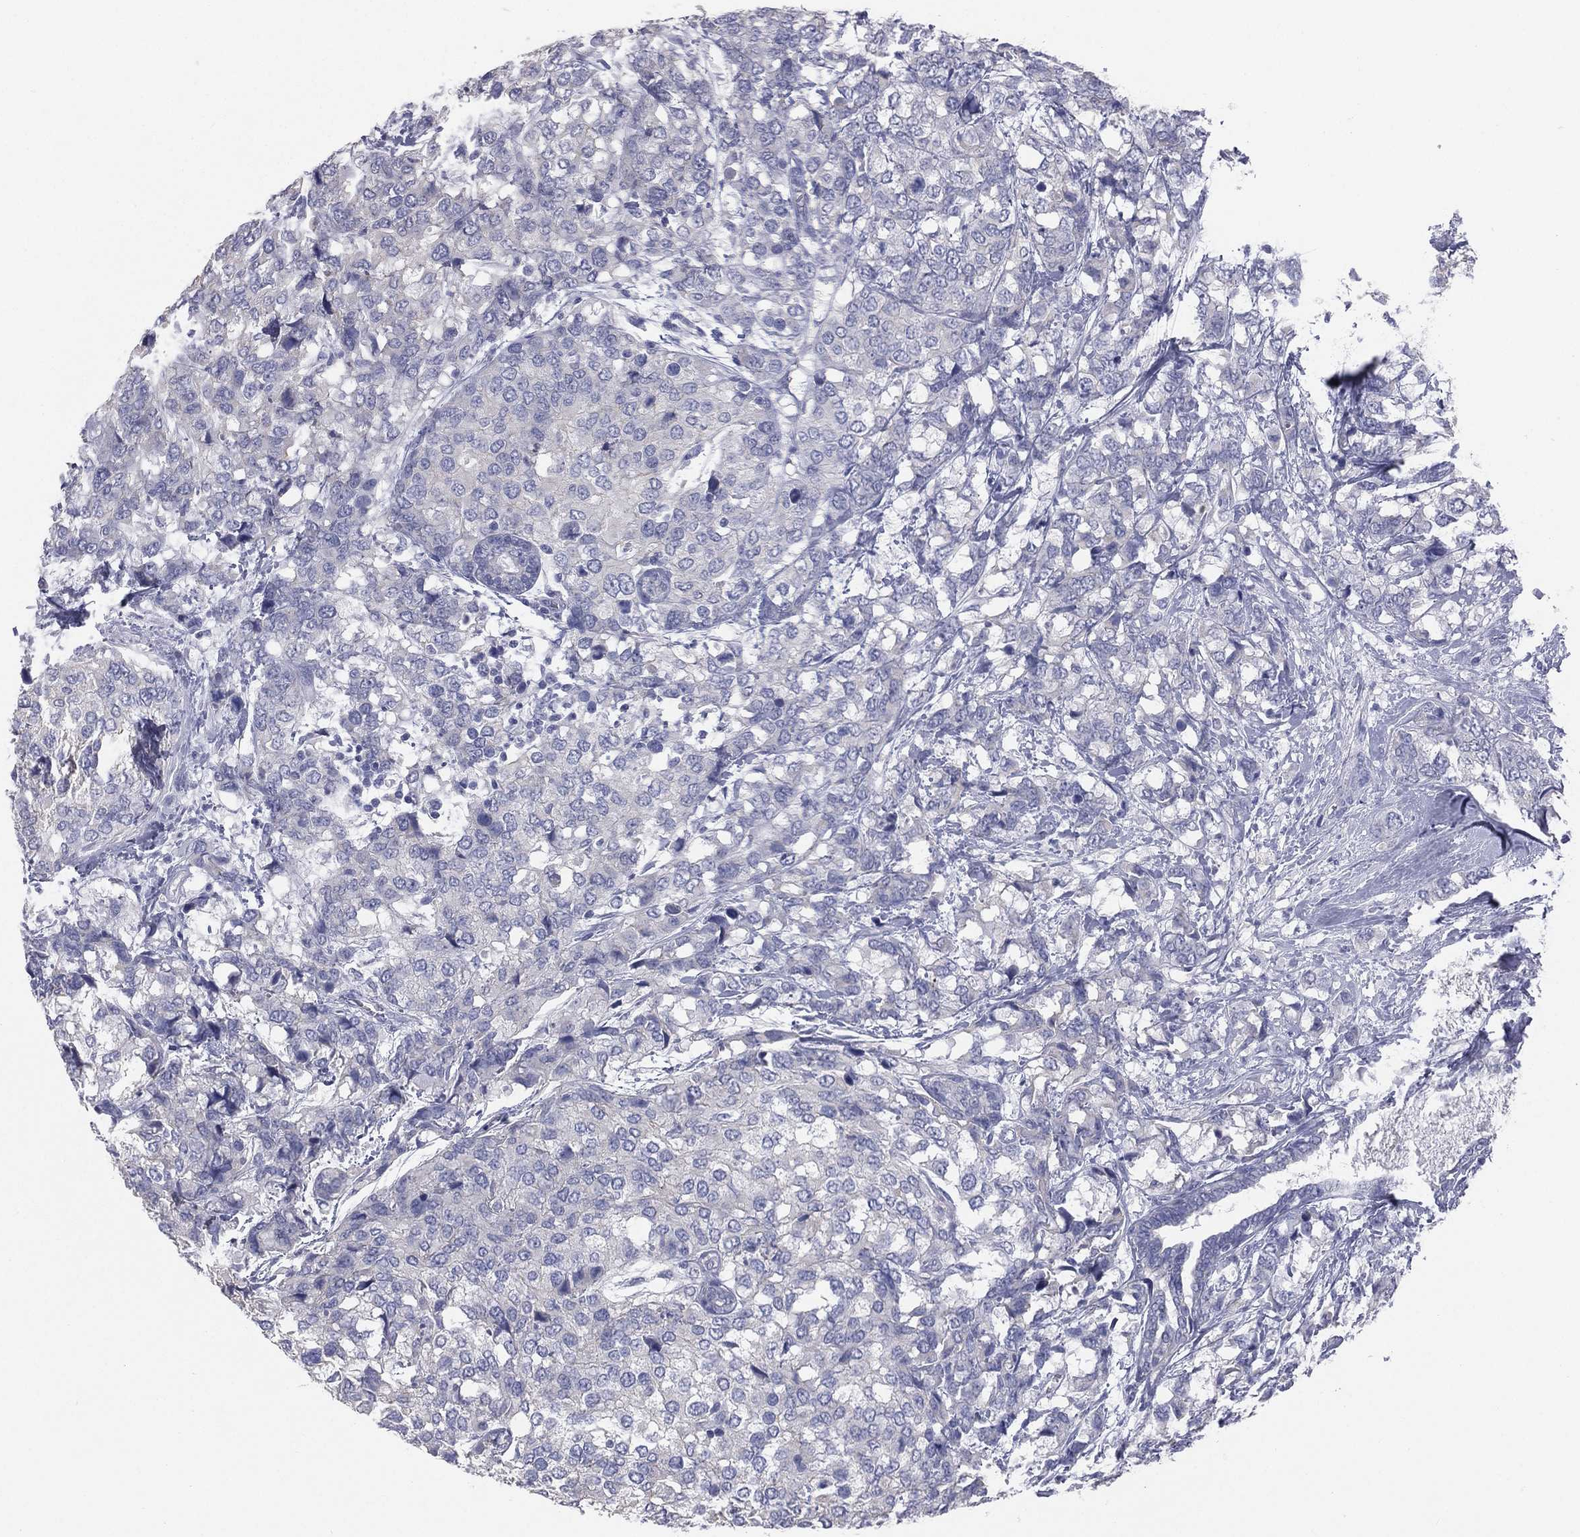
{"staining": {"intensity": "negative", "quantity": "none", "location": "none"}, "tissue": "breast cancer", "cell_type": "Tumor cells", "image_type": "cancer", "snomed": [{"axis": "morphology", "description": "Lobular carcinoma"}, {"axis": "topography", "description": "Breast"}], "caption": "DAB (3,3'-diaminobenzidine) immunohistochemical staining of human lobular carcinoma (breast) demonstrates no significant expression in tumor cells. (DAB immunohistochemistry visualized using brightfield microscopy, high magnification).", "gene": "STK31", "patient": {"sex": "female", "age": 59}}